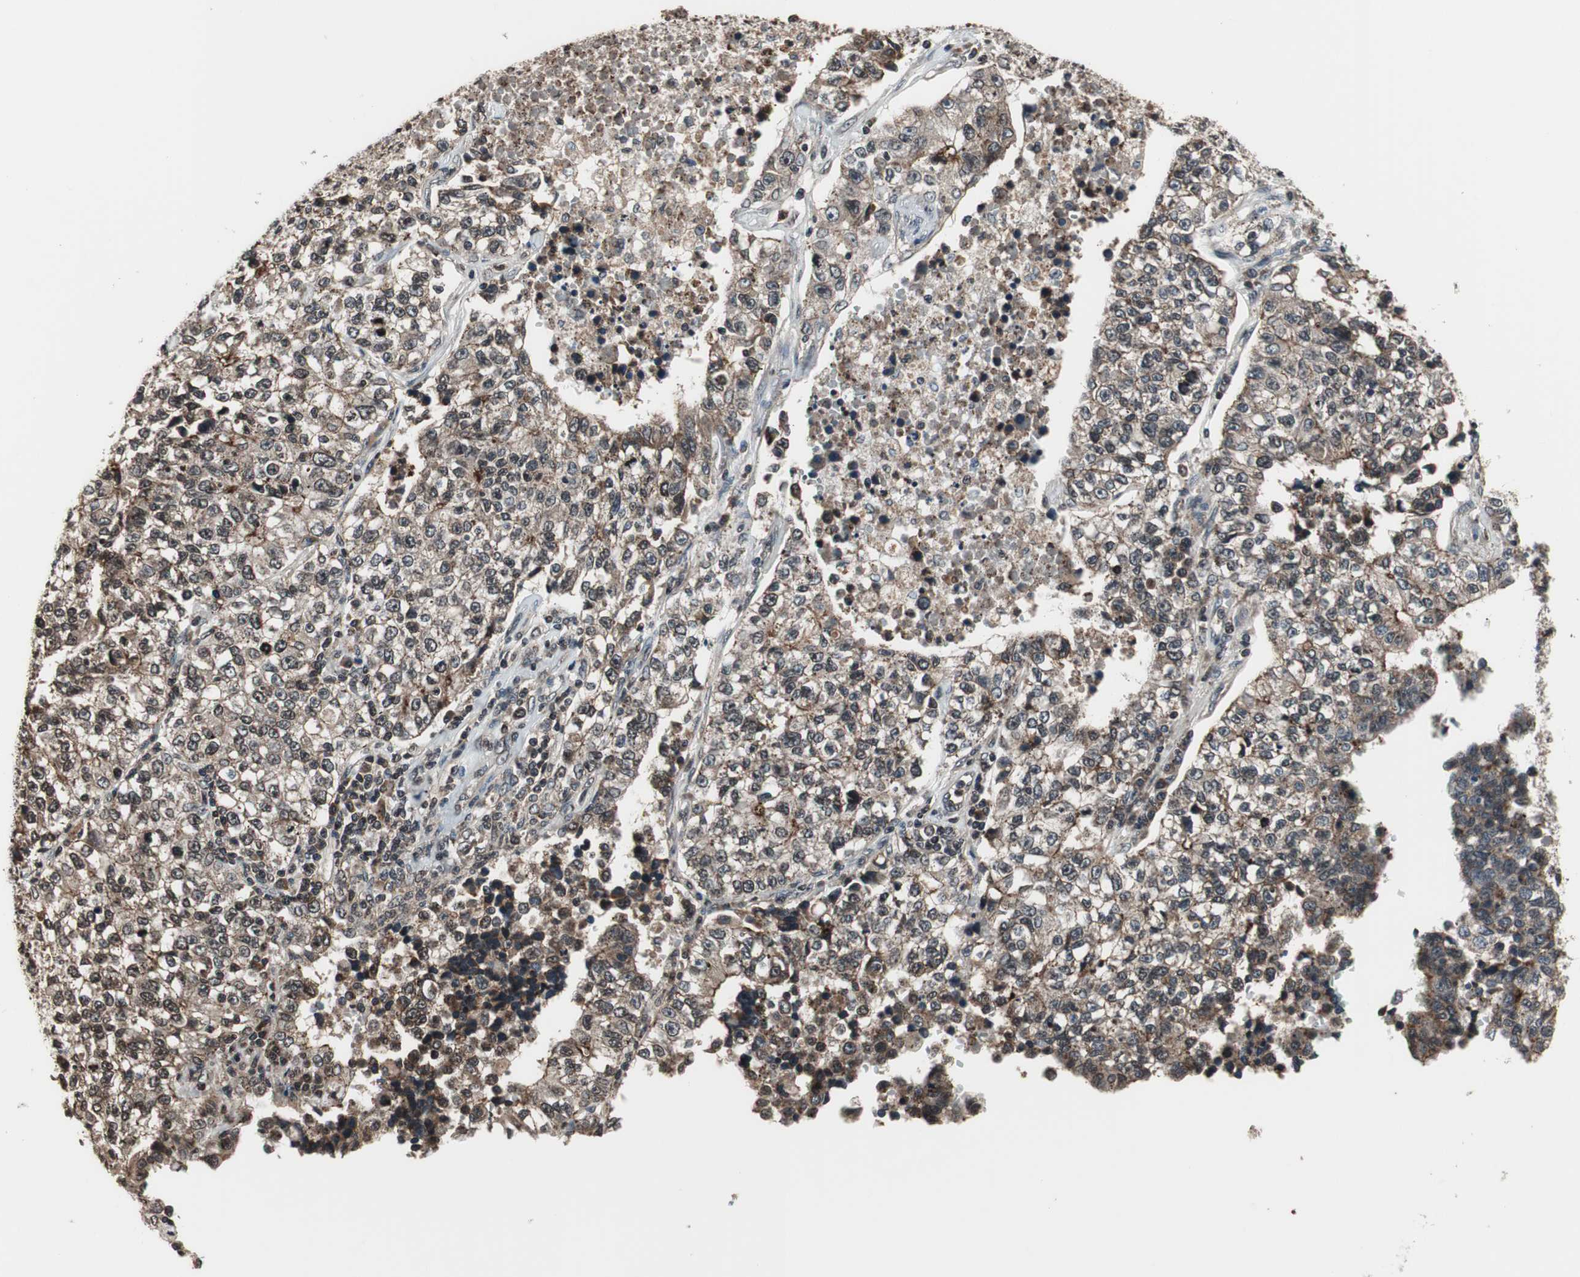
{"staining": {"intensity": "weak", "quantity": ">75%", "location": "cytoplasmic/membranous"}, "tissue": "lung cancer", "cell_type": "Tumor cells", "image_type": "cancer", "snomed": [{"axis": "morphology", "description": "Adenocarcinoma, NOS"}, {"axis": "topography", "description": "Lung"}], "caption": "Tumor cells demonstrate weak cytoplasmic/membranous staining in about >75% of cells in adenocarcinoma (lung).", "gene": "RFC1", "patient": {"sex": "male", "age": 49}}